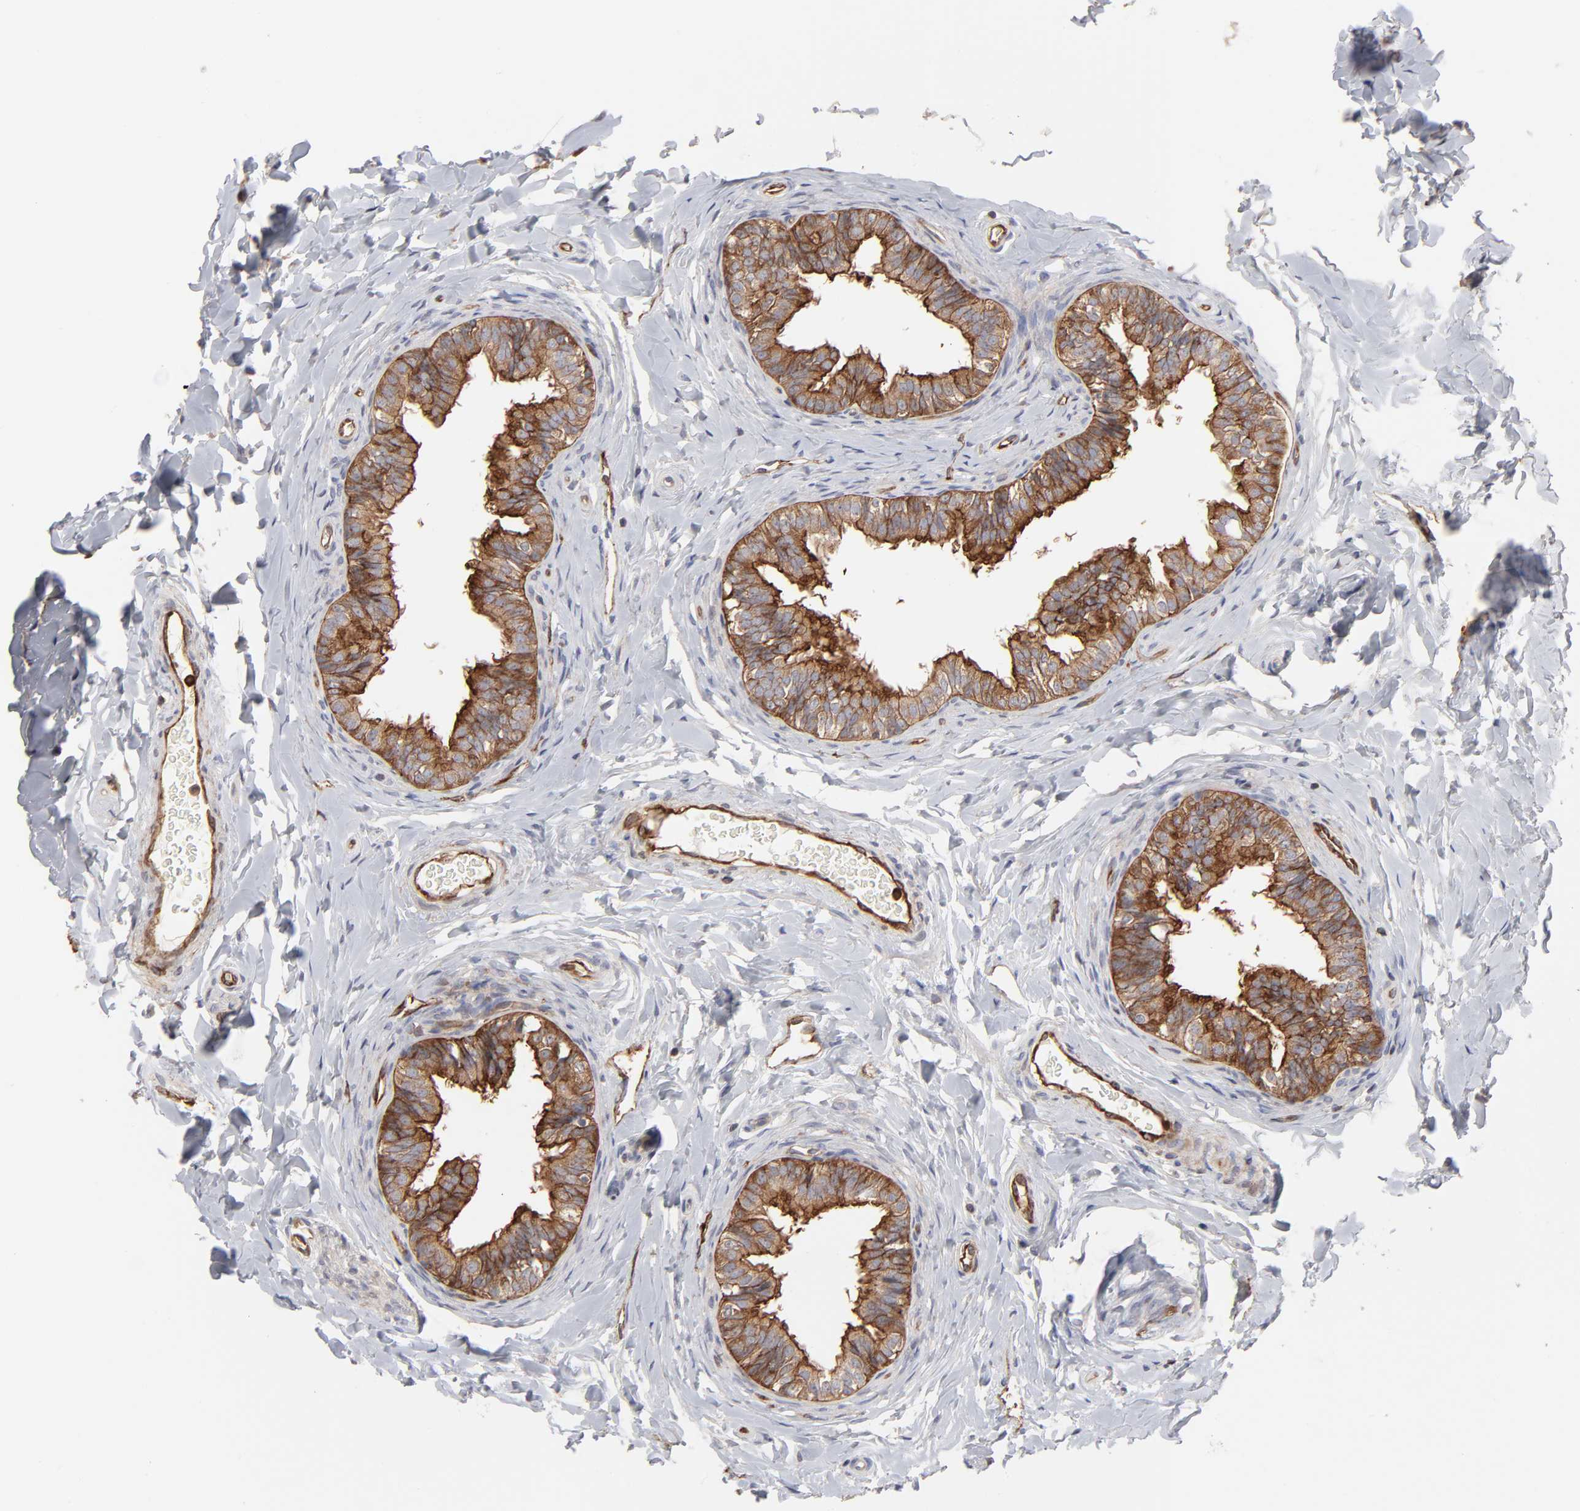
{"staining": {"intensity": "strong", "quantity": ">75%", "location": "cytoplasmic/membranous"}, "tissue": "epididymis", "cell_type": "Glandular cells", "image_type": "normal", "snomed": [{"axis": "morphology", "description": "Normal tissue, NOS"}, {"axis": "topography", "description": "Epididymis"}], "caption": "About >75% of glandular cells in normal human epididymis exhibit strong cytoplasmic/membranous protein expression as visualized by brown immunohistochemical staining.", "gene": "PXN", "patient": {"sex": "male", "age": 26}}